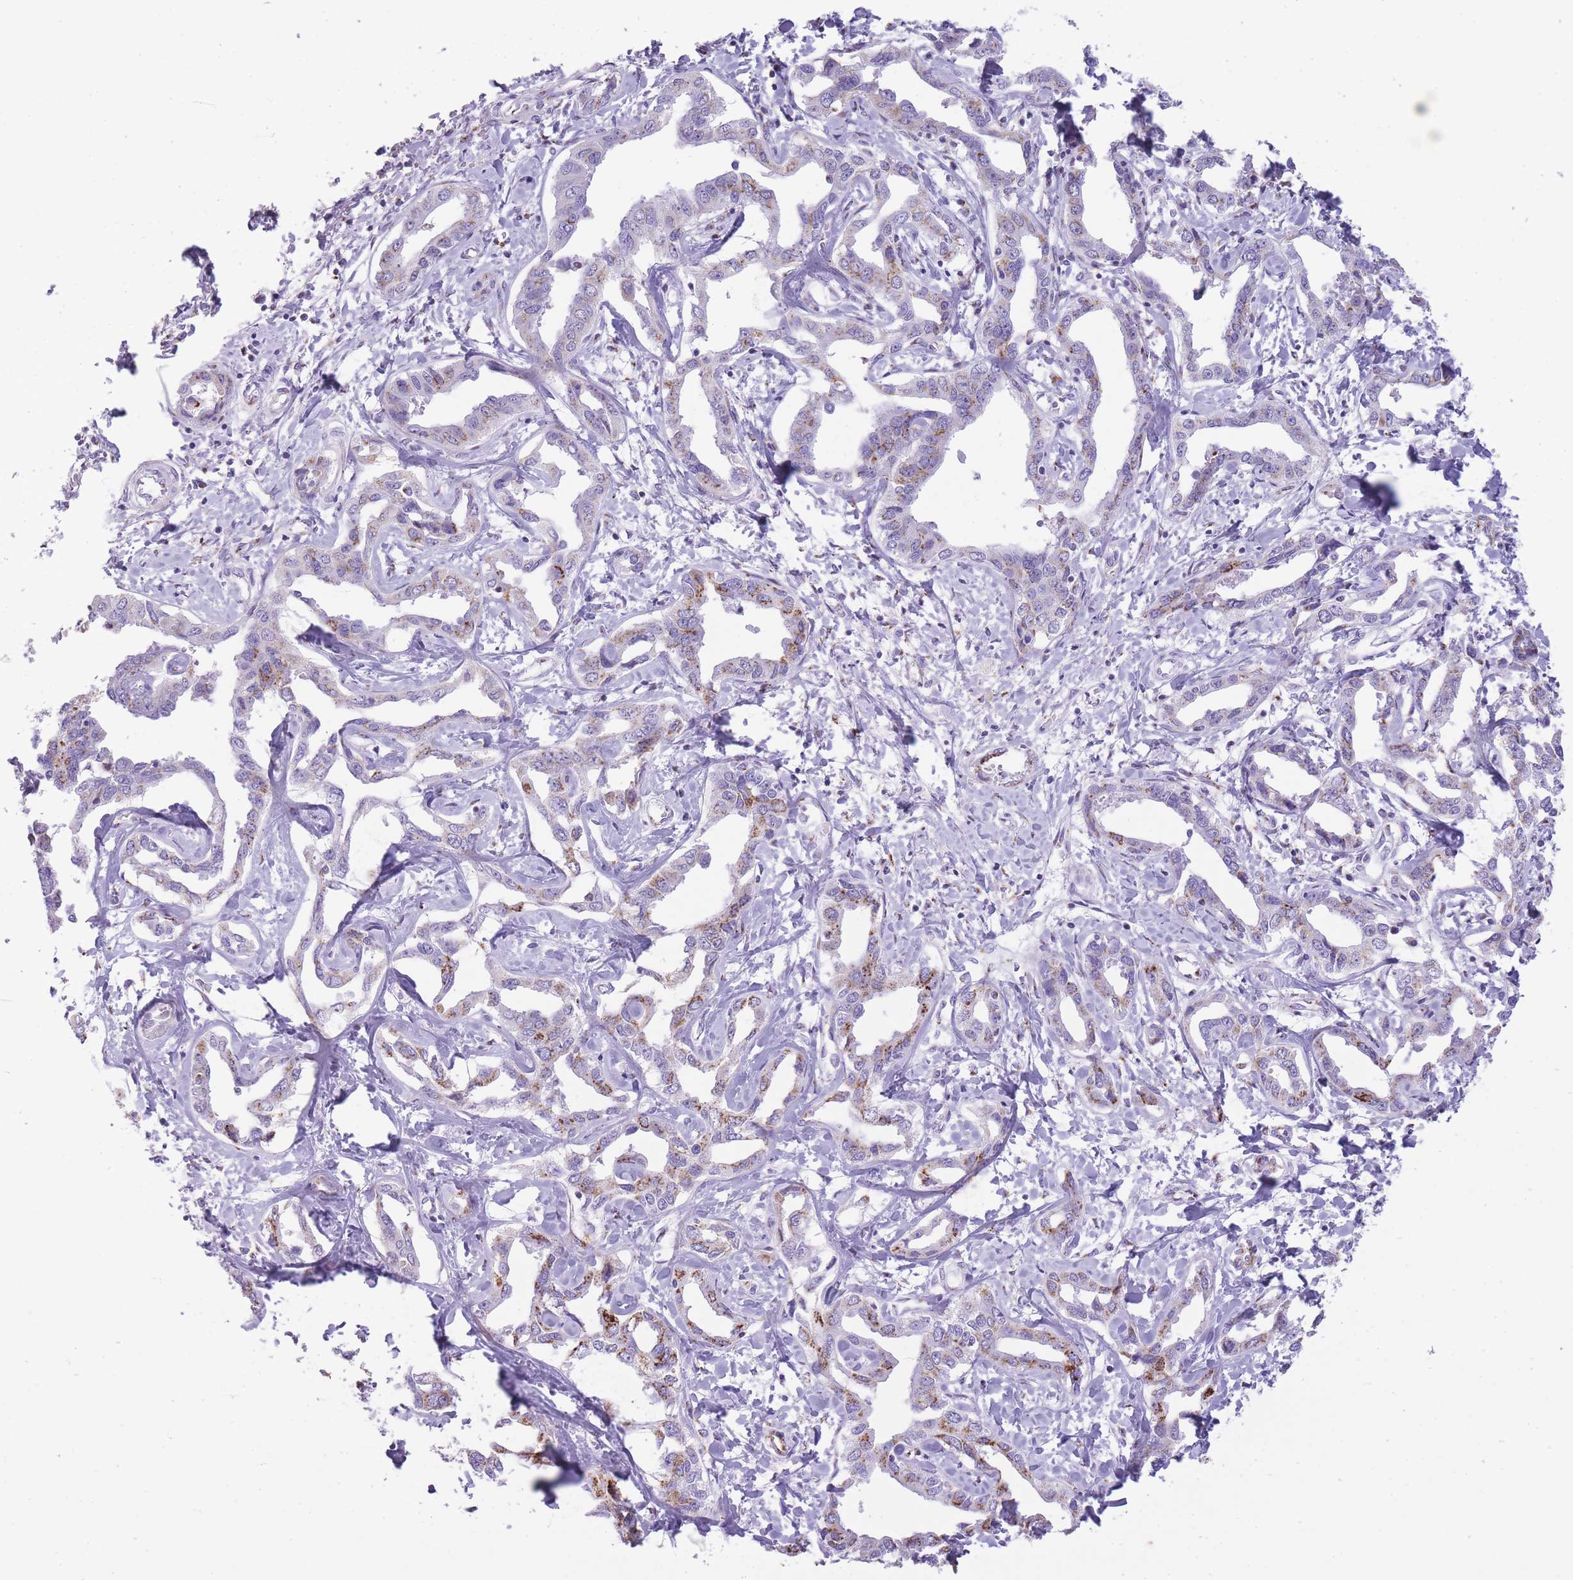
{"staining": {"intensity": "moderate", "quantity": "25%-75%", "location": "cytoplasmic/membranous"}, "tissue": "liver cancer", "cell_type": "Tumor cells", "image_type": "cancer", "snomed": [{"axis": "morphology", "description": "Cholangiocarcinoma"}, {"axis": "topography", "description": "Liver"}], "caption": "Immunohistochemical staining of liver cholangiocarcinoma exhibits medium levels of moderate cytoplasmic/membranous protein expression in approximately 25%-75% of tumor cells.", "gene": "B4GALT2", "patient": {"sex": "male", "age": 59}}